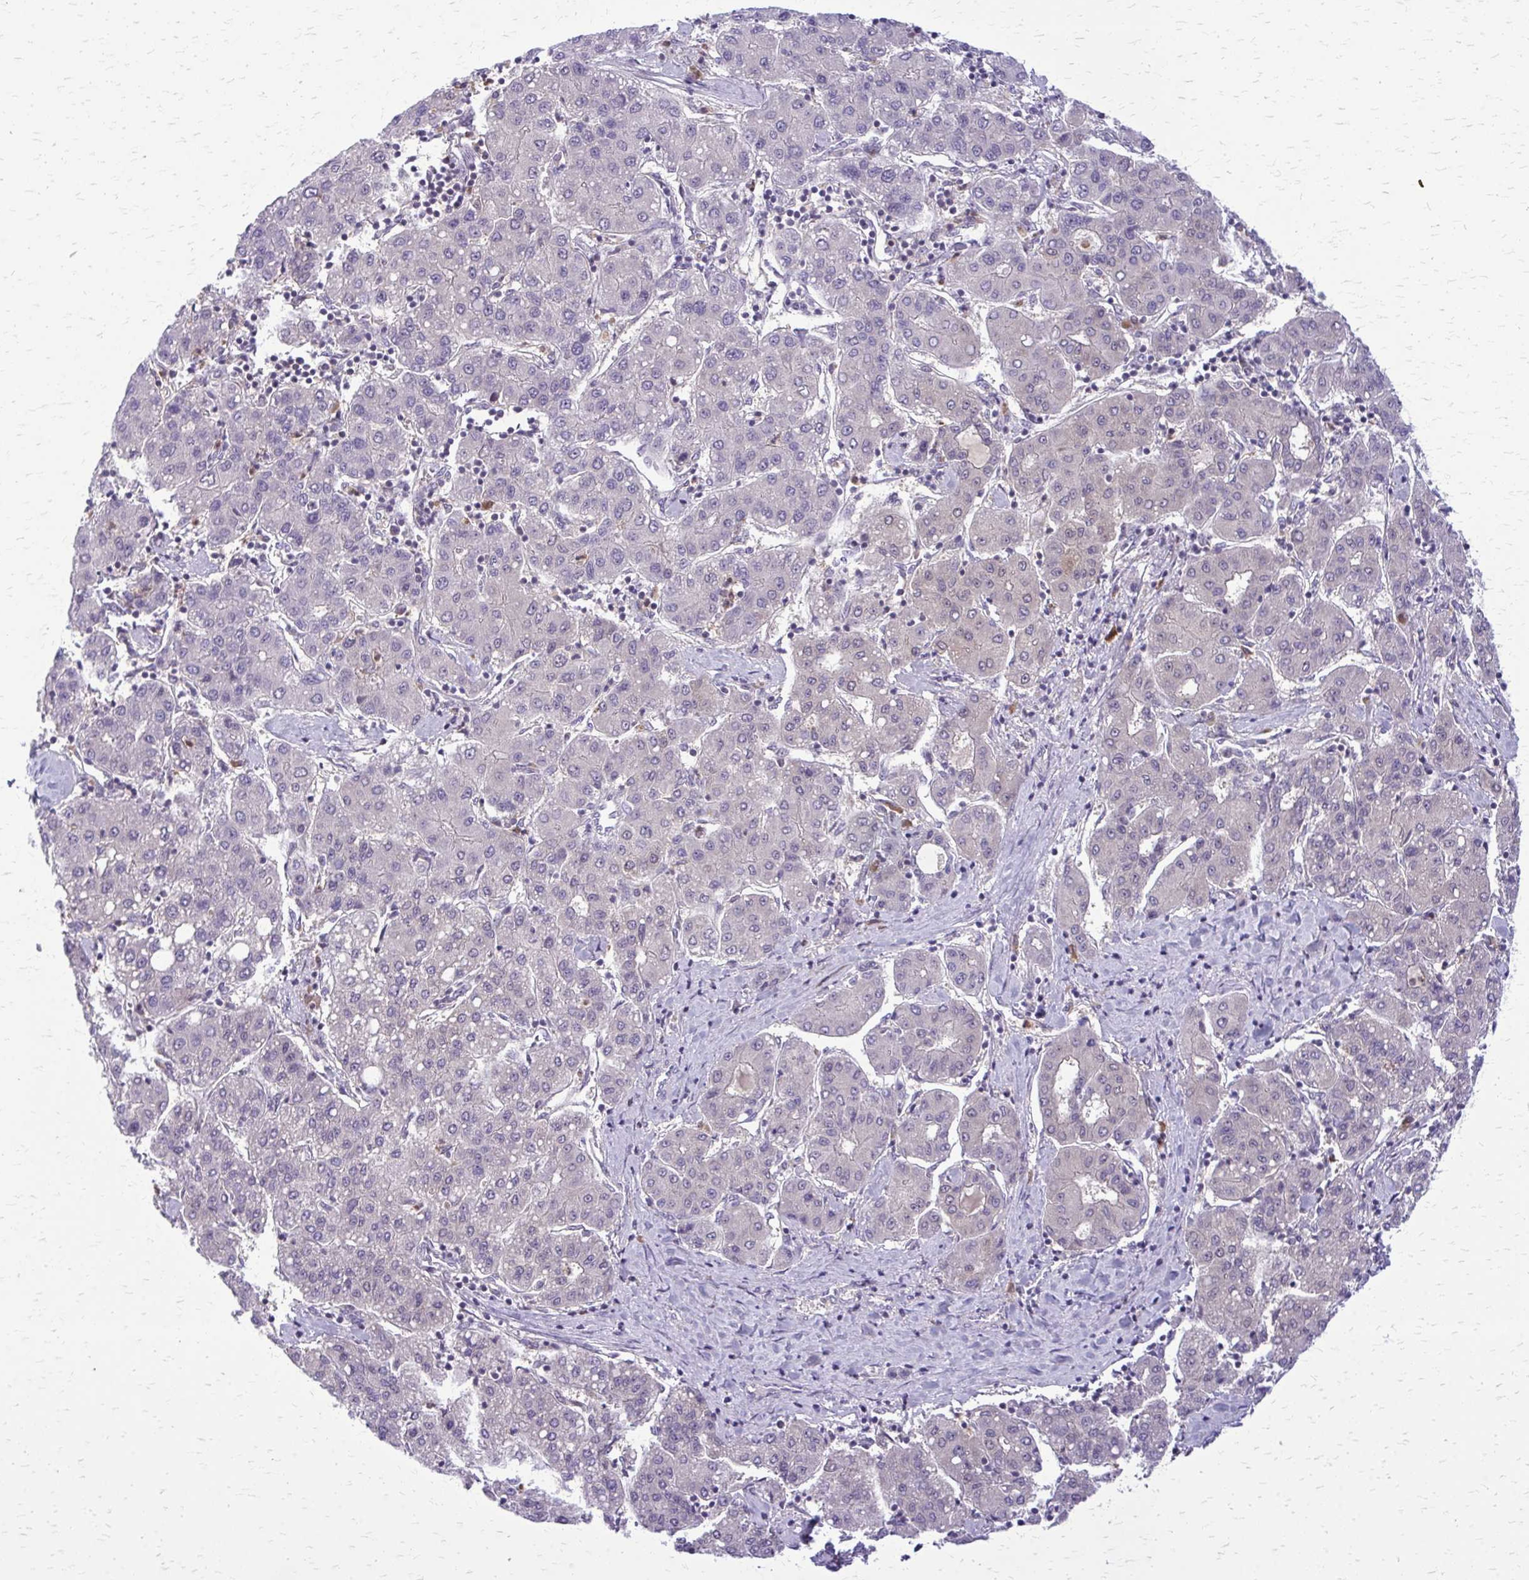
{"staining": {"intensity": "negative", "quantity": "none", "location": "none"}, "tissue": "liver cancer", "cell_type": "Tumor cells", "image_type": "cancer", "snomed": [{"axis": "morphology", "description": "Carcinoma, Hepatocellular, NOS"}, {"axis": "topography", "description": "Liver"}], "caption": "High magnification brightfield microscopy of hepatocellular carcinoma (liver) stained with DAB (brown) and counterstained with hematoxylin (blue): tumor cells show no significant staining. The staining was performed using DAB to visualize the protein expression in brown, while the nuclei were stained in blue with hematoxylin (Magnification: 20x).", "gene": "GLRX", "patient": {"sex": "male", "age": 65}}